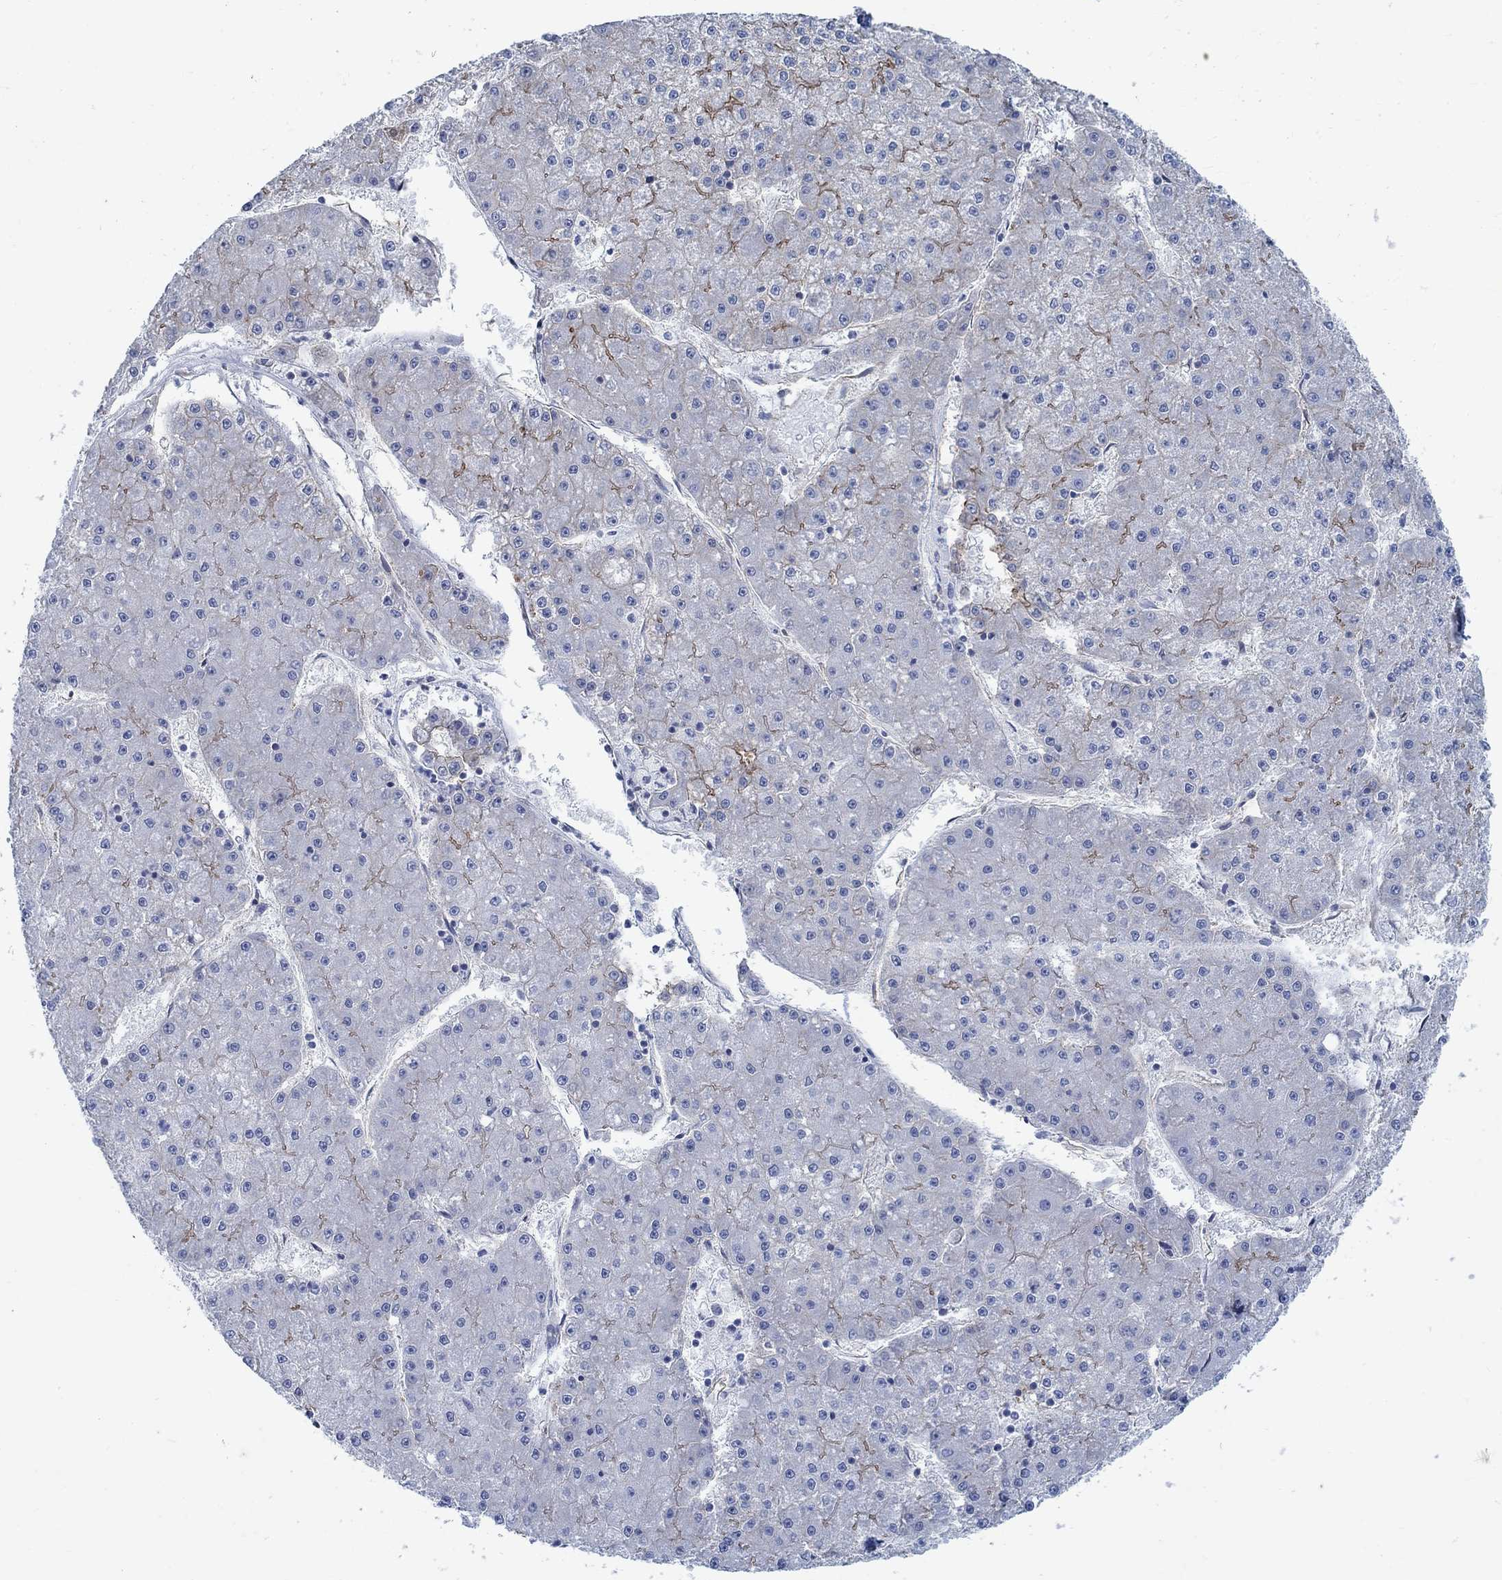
{"staining": {"intensity": "moderate", "quantity": "<25%", "location": "cytoplasmic/membranous"}, "tissue": "liver cancer", "cell_type": "Tumor cells", "image_type": "cancer", "snomed": [{"axis": "morphology", "description": "Carcinoma, Hepatocellular, NOS"}, {"axis": "topography", "description": "Liver"}], "caption": "Protein staining exhibits moderate cytoplasmic/membranous positivity in approximately <25% of tumor cells in liver hepatocellular carcinoma.", "gene": "TMEM198", "patient": {"sex": "male", "age": 73}}